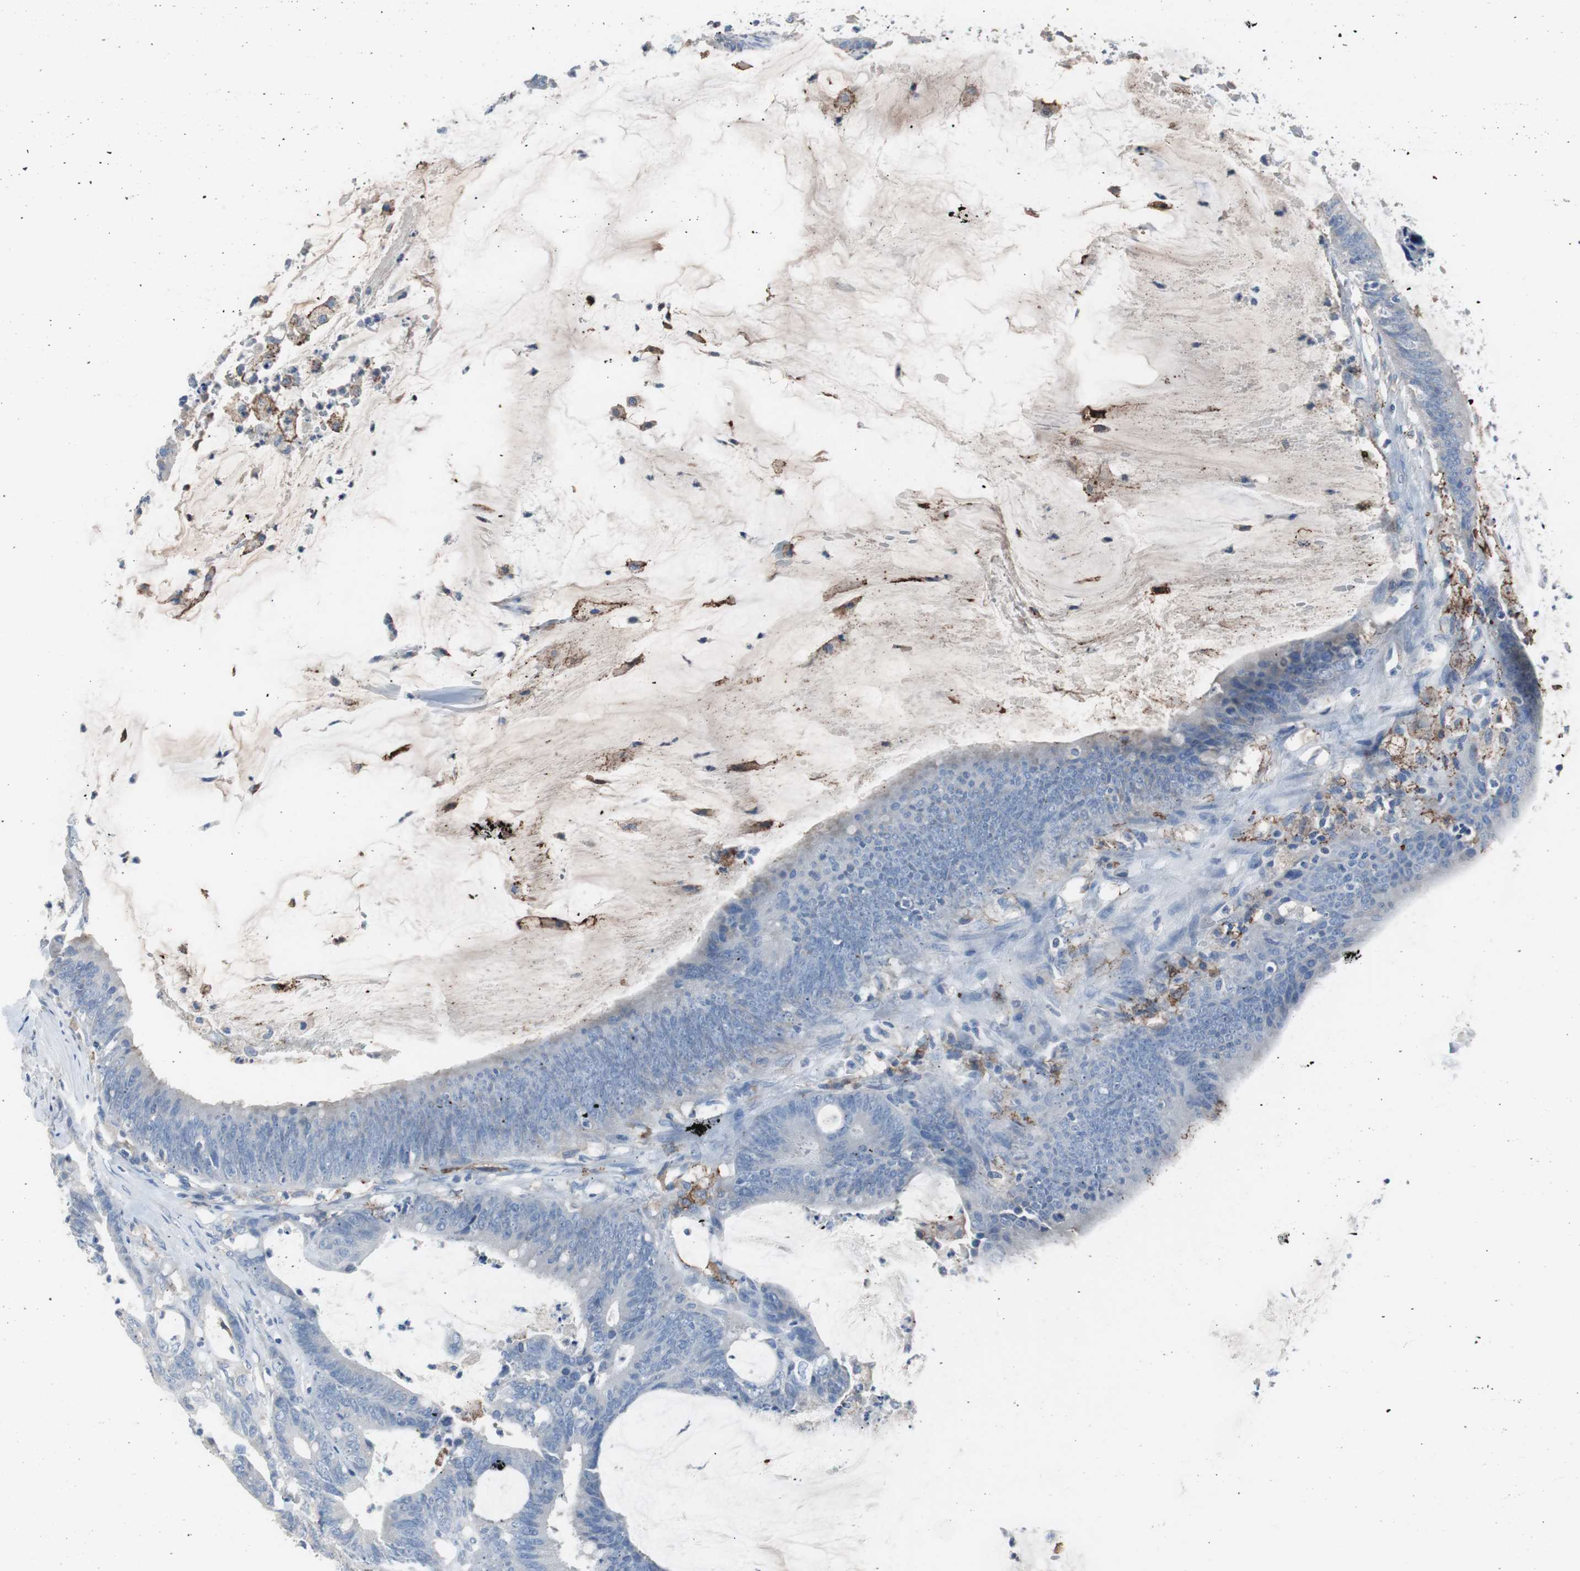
{"staining": {"intensity": "negative", "quantity": "none", "location": "none"}, "tissue": "colorectal cancer", "cell_type": "Tumor cells", "image_type": "cancer", "snomed": [{"axis": "morphology", "description": "Adenocarcinoma, NOS"}, {"axis": "topography", "description": "Rectum"}], "caption": "Protein analysis of colorectal cancer reveals no significant staining in tumor cells.", "gene": "FCGR2B", "patient": {"sex": "female", "age": 66}}